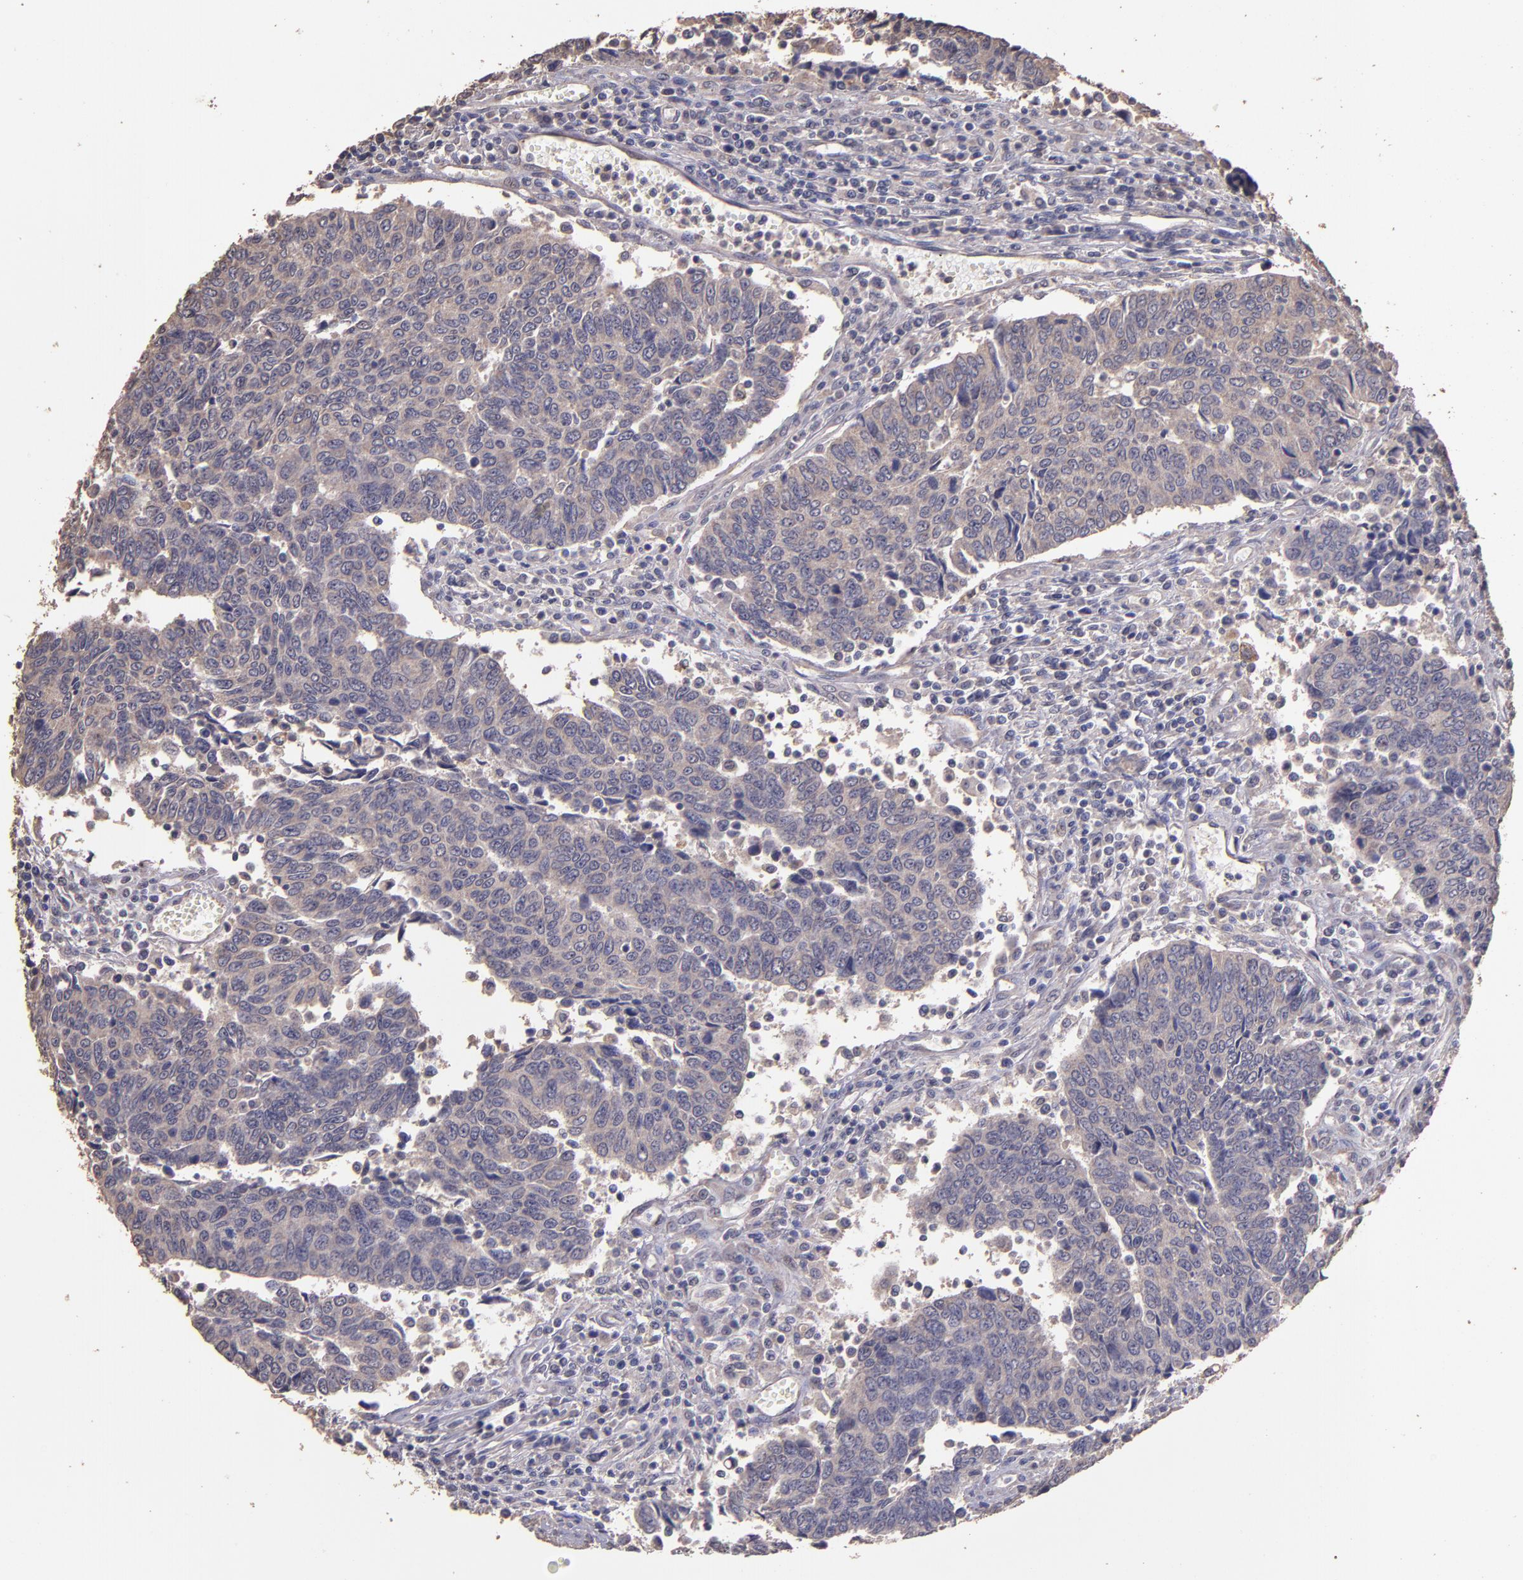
{"staining": {"intensity": "weak", "quantity": ">75%", "location": "cytoplasmic/membranous"}, "tissue": "urothelial cancer", "cell_type": "Tumor cells", "image_type": "cancer", "snomed": [{"axis": "morphology", "description": "Urothelial carcinoma, High grade"}, {"axis": "topography", "description": "Urinary bladder"}], "caption": "Immunohistochemical staining of human urothelial cancer reveals weak cytoplasmic/membranous protein staining in about >75% of tumor cells.", "gene": "HECTD1", "patient": {"sex": "male", "age": 86}}